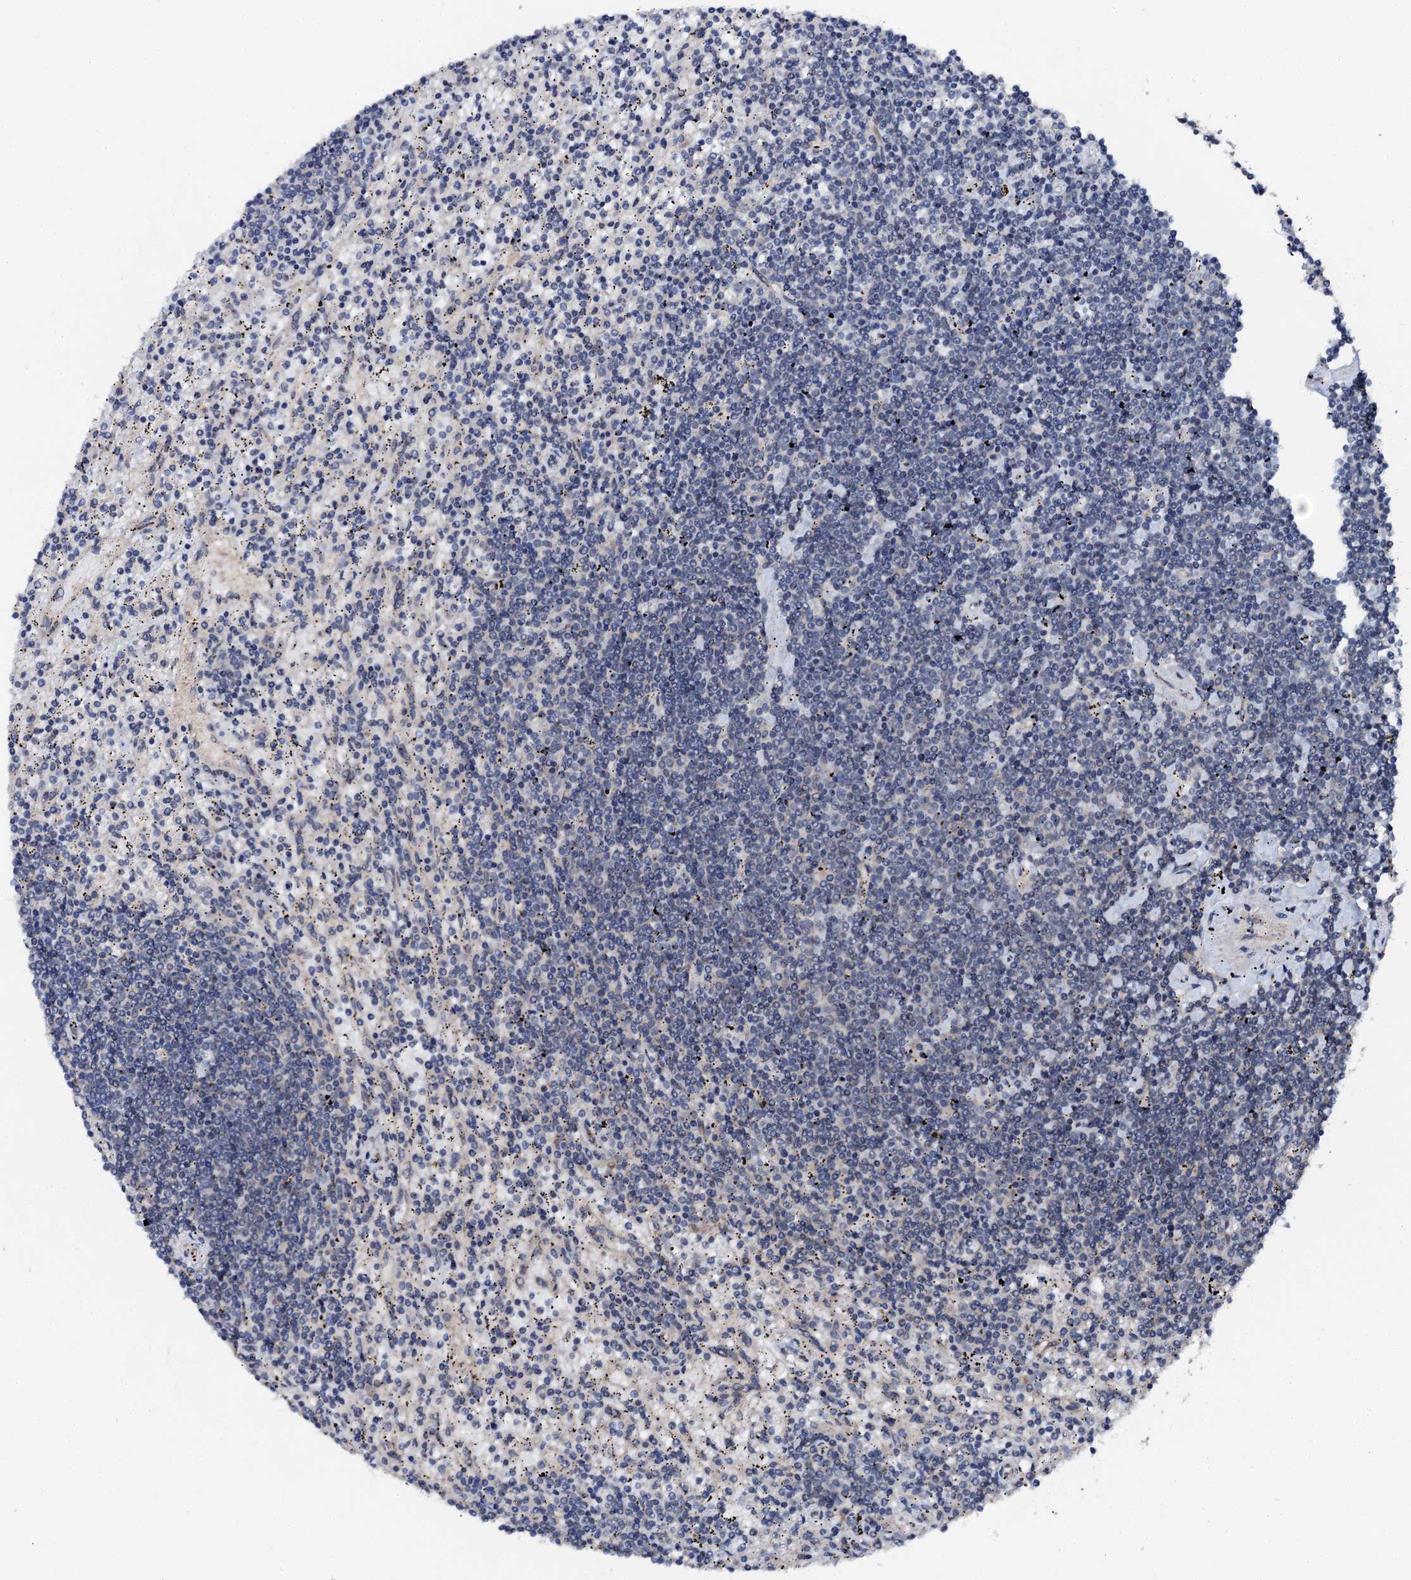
{"staining": {"intensity": "negative", "quantity": "none", "location": "none"}, "tissue": "lymphoma", "cell_type": "Tumor cells", "image_type": "cancer", "snomed": [{"axis": "morphology", "description": "Malignant lymphoma, non-Hodgkin's type, Low grade"}, {"axis": "topography", "description": "Spleen"}], "caption": "High power microscopy image of an IHC histopathology image of malignant lymphoma, non-Hodgkin's type (low-grade), revealing no significant staining in tumor cells.", "gene": "FLYWCH1", "patient": {"sex": "male", "age": 76}}